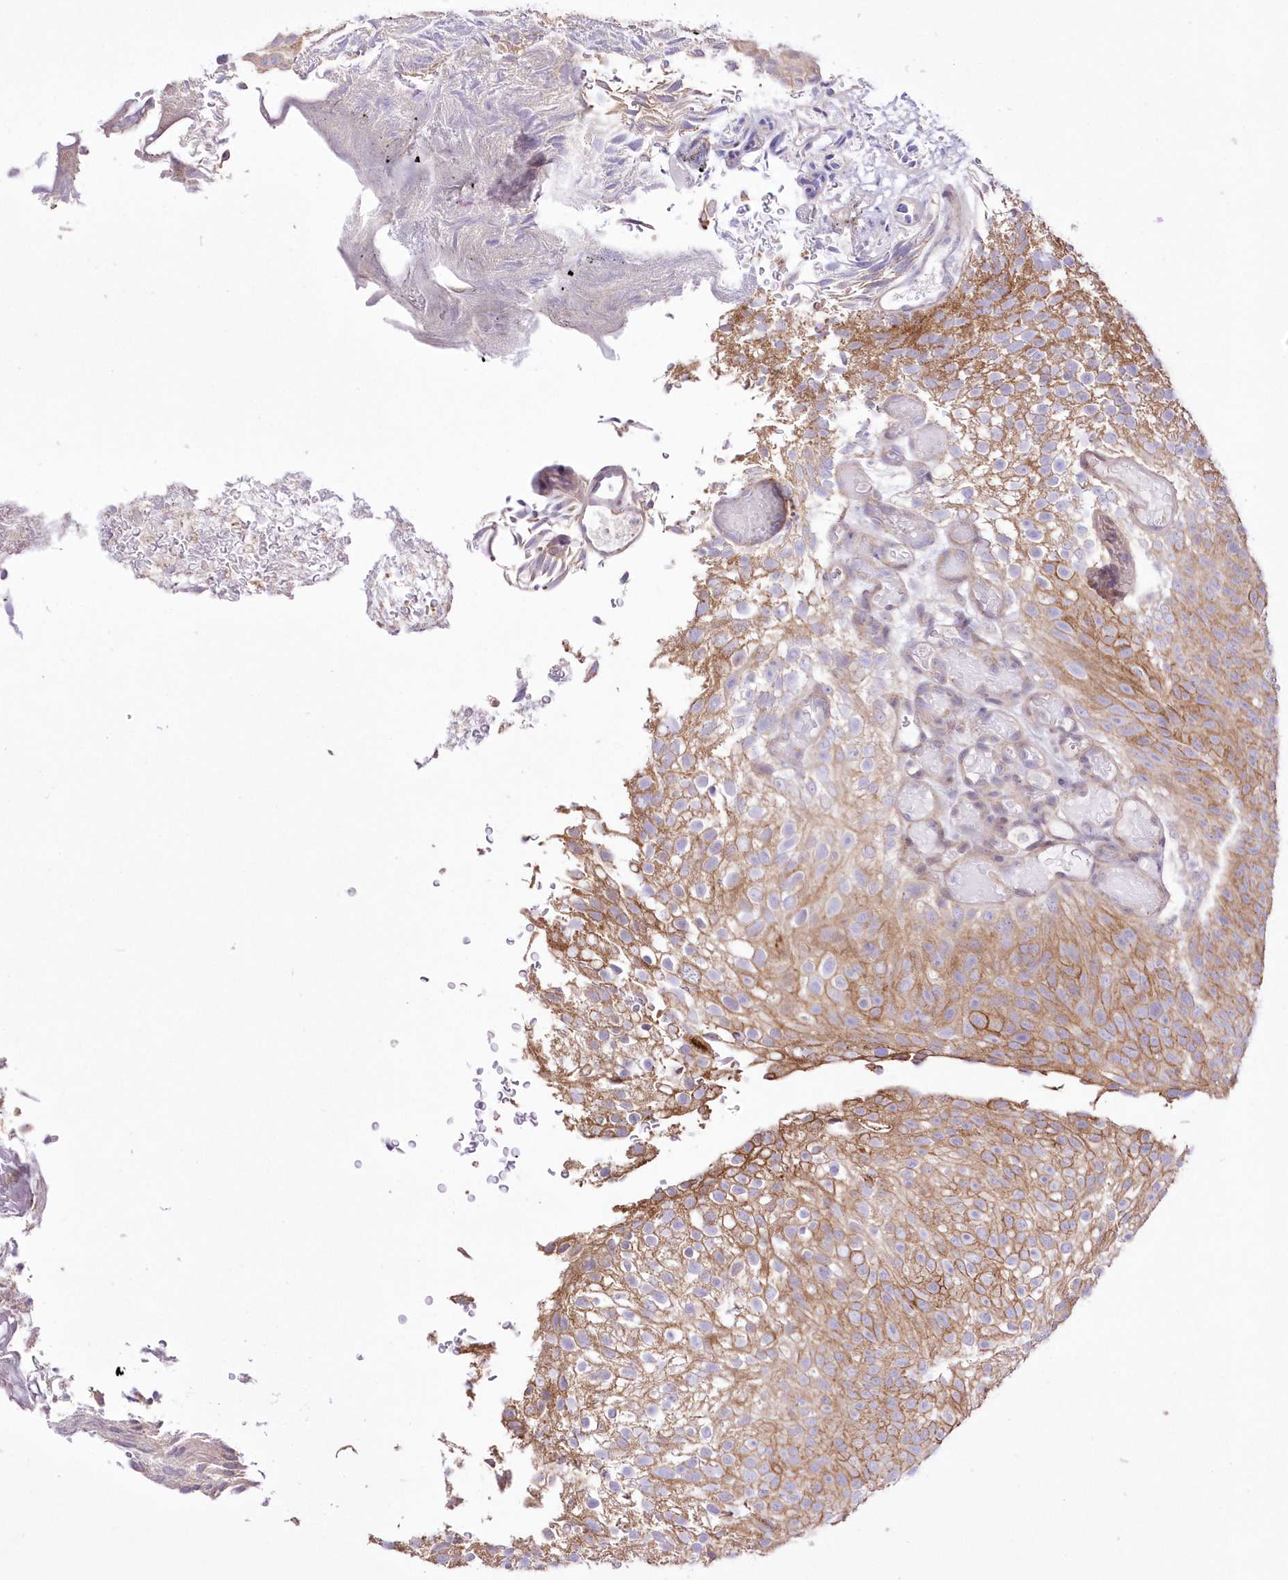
{"staining": {"intensity": "moderate", "quantity": "25%-75%", "location": "cytoplasmic/membranous"}, "tissue": "urothelial cancer", "cell_type": "Tumor cells", "image_type": "cancer", "snomed": [{"axis": "morphology", "description": "Urothelial carcinoma, Low grade"}, {"axis": "topography", "description": "Urinary bladder"}], "caption": "Urothelial cancer tissue reveals moderate cytoplasmic/membranous expression in approximately 25%-75% of tumor cells, visualized by immunohistochemistry.", "gene": "FAM241B", "patient": {"sex": "male", "age": 78}}